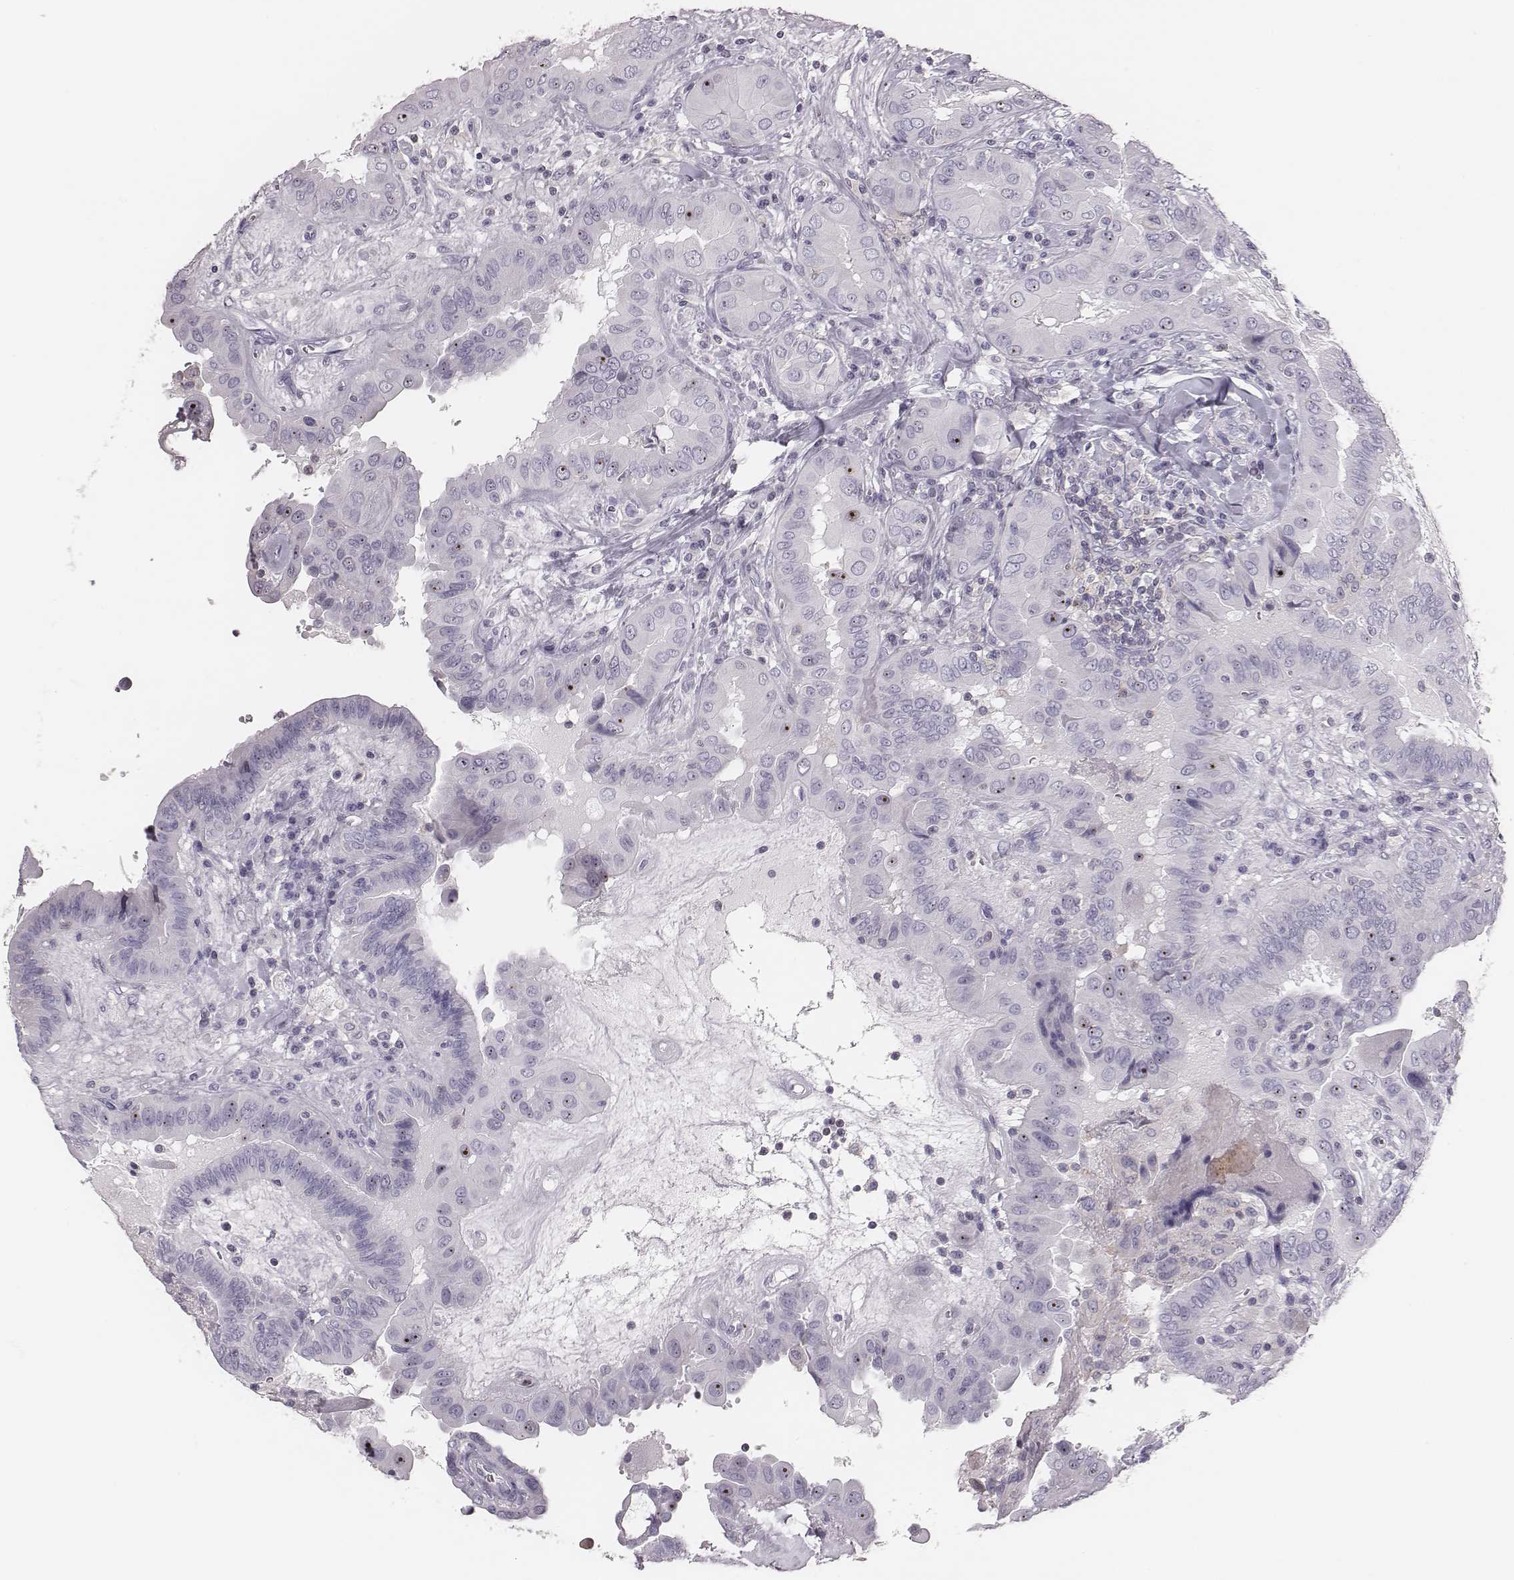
{"staining": {"intensity": "negative", "quantity": "none", "location": "none"}, "tissue": "thyroid cancer", "cell_type": "Tumor cells", "image_type": "cancer", "snomed": [{"axis": "morphology", "description": "Papillary adenocarcinoma, NOS"}, {"axis": "topography", "description": "Thyroid gland"}], "caption": "This is an immunohistochemistry micrograph of human thyroid cancer (papillary adenocarcinoma). There is no positivity in tumor cells.", "gene": "ZNF365", "patient": {"sex": "female", "age": 37}}